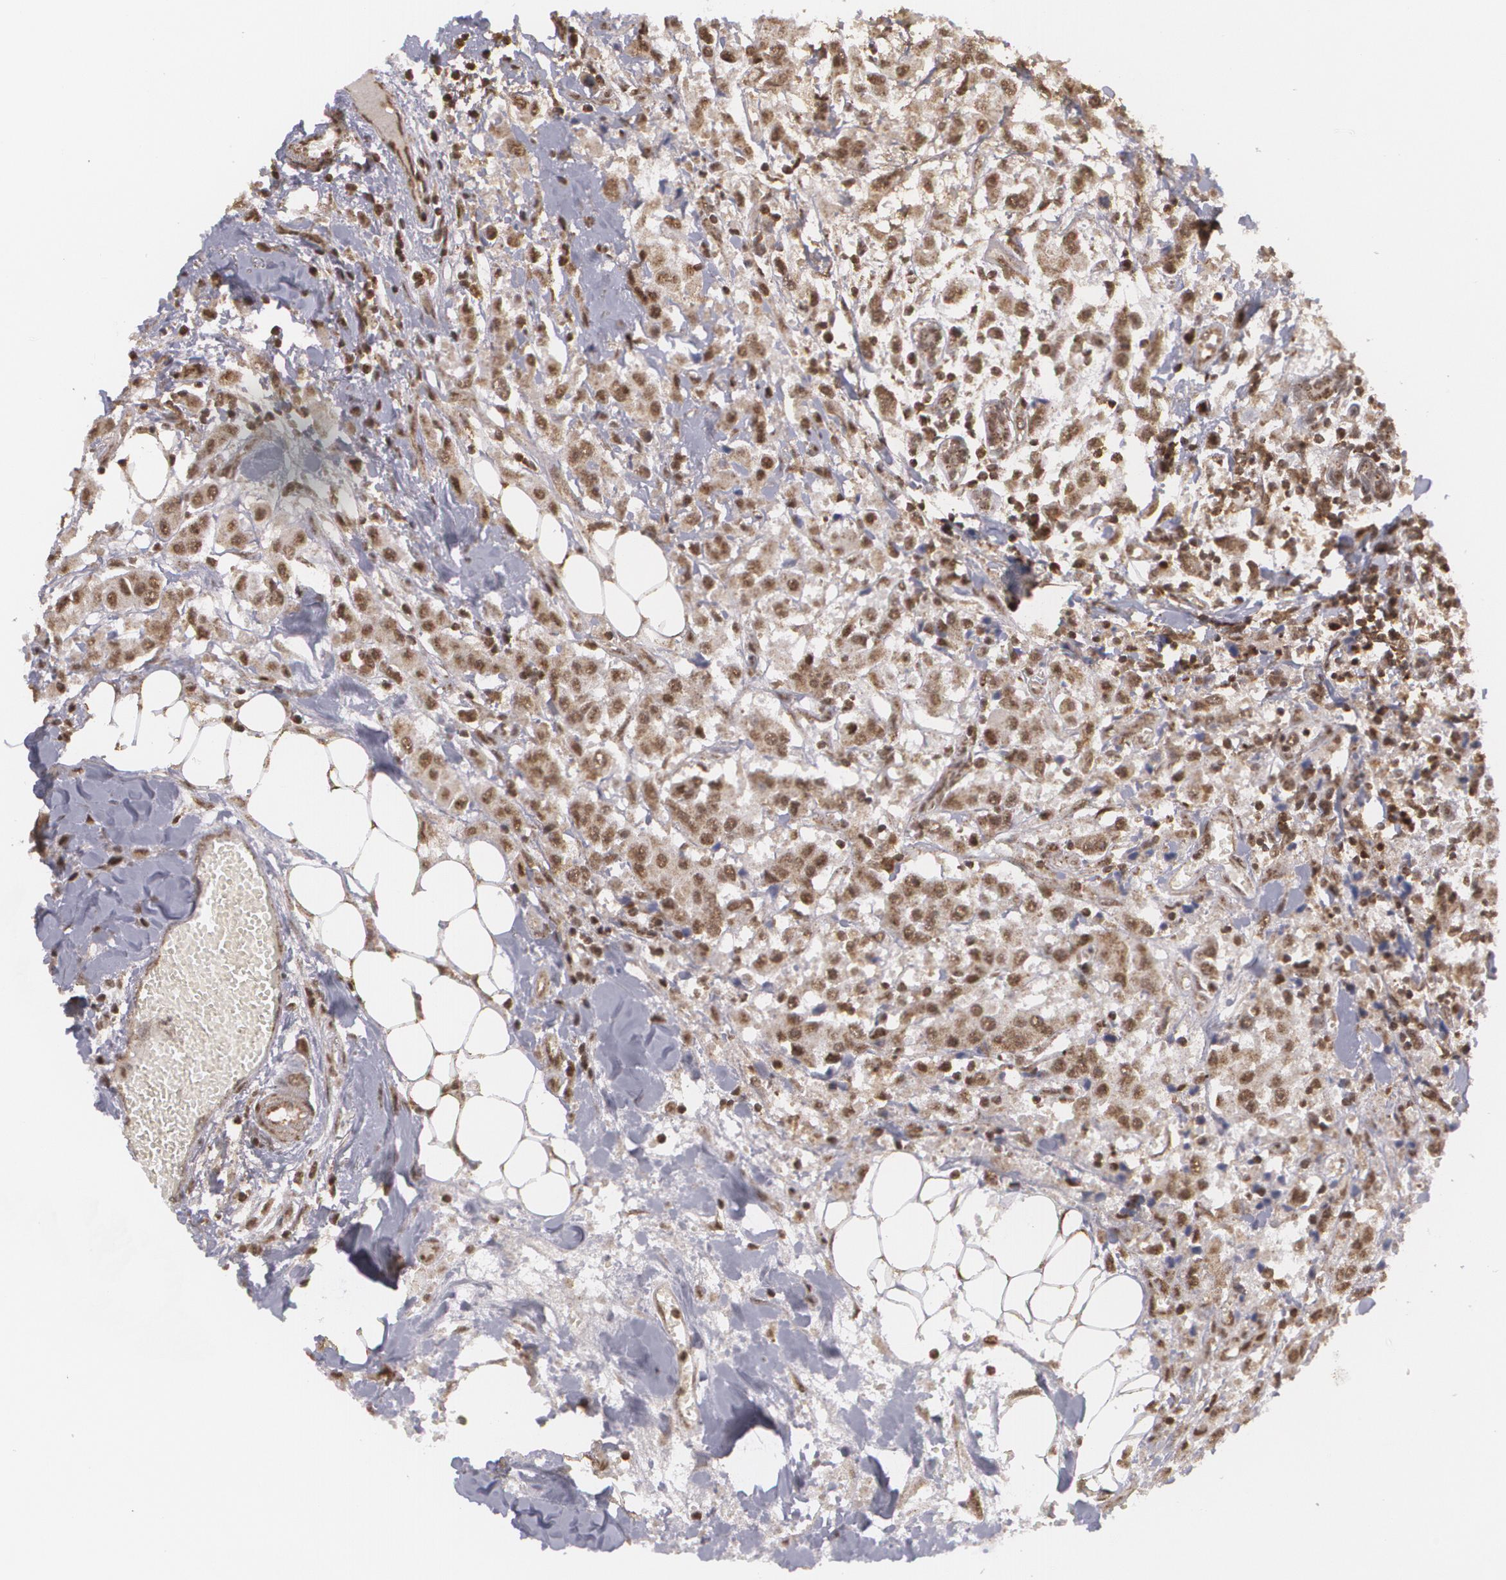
{"staining": {"intensity": "moderate", "quantity": ">75%", "location": "nuclear"}, "tissue": "breast cancer", "cell_type": "Tumor cells", "image_type": "cancer", "snomed": [{"axis": "morphology", "description": "Duct carcinoma"}, {"axis": "topography", "description": "Breast"}], "caption": "Immunohistochemistry (IHC) of breast cancer (infiltrating ductal carcinoma) demonstrates medium levels of moderate nuclear positivity in approximately >75% of tumor cells.", "gene": "MXD1", "patient": {"sex": "female", "age": 58}}